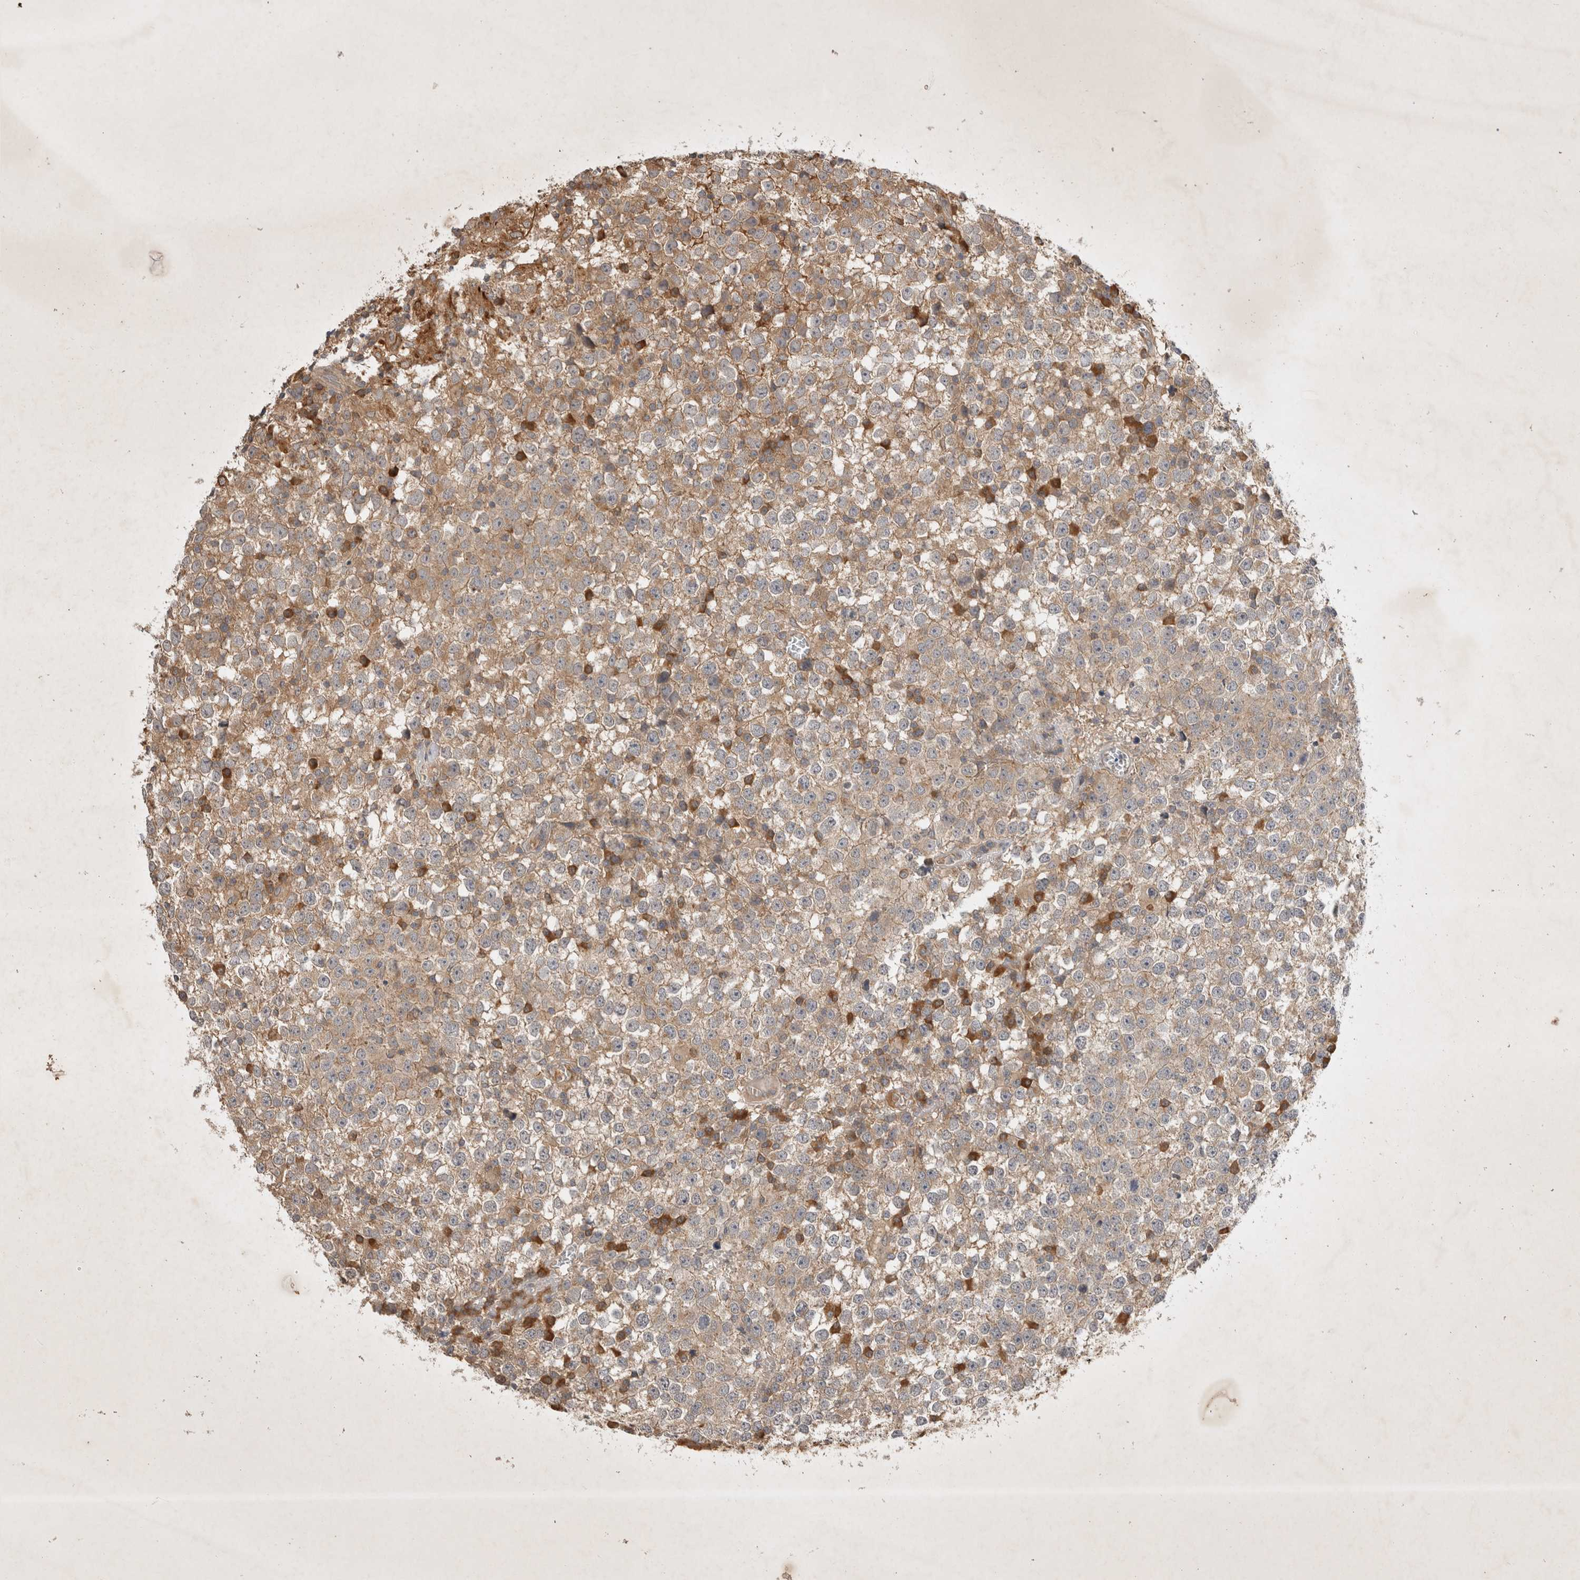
{"staining": {"intensity": "weak", "quantity": "25%-75%", "location": "cytoplasmic/membranous"}, "tissue": "testis cancer", "cell_type": "Tumor cells", "image_type": "cancer", "snomed": [{"axis": "morphology", "description": "Seminoma, NOS"}, {"axis": "topography", "description": "Testis"}], "caption": "Weak cytoplasmic/membranous positivity is appreciated in approximately 25%-75% of tumor cells in seminoma (testis).", "gene": "YES1", "patient": {"sex": "male", "age": 65}}